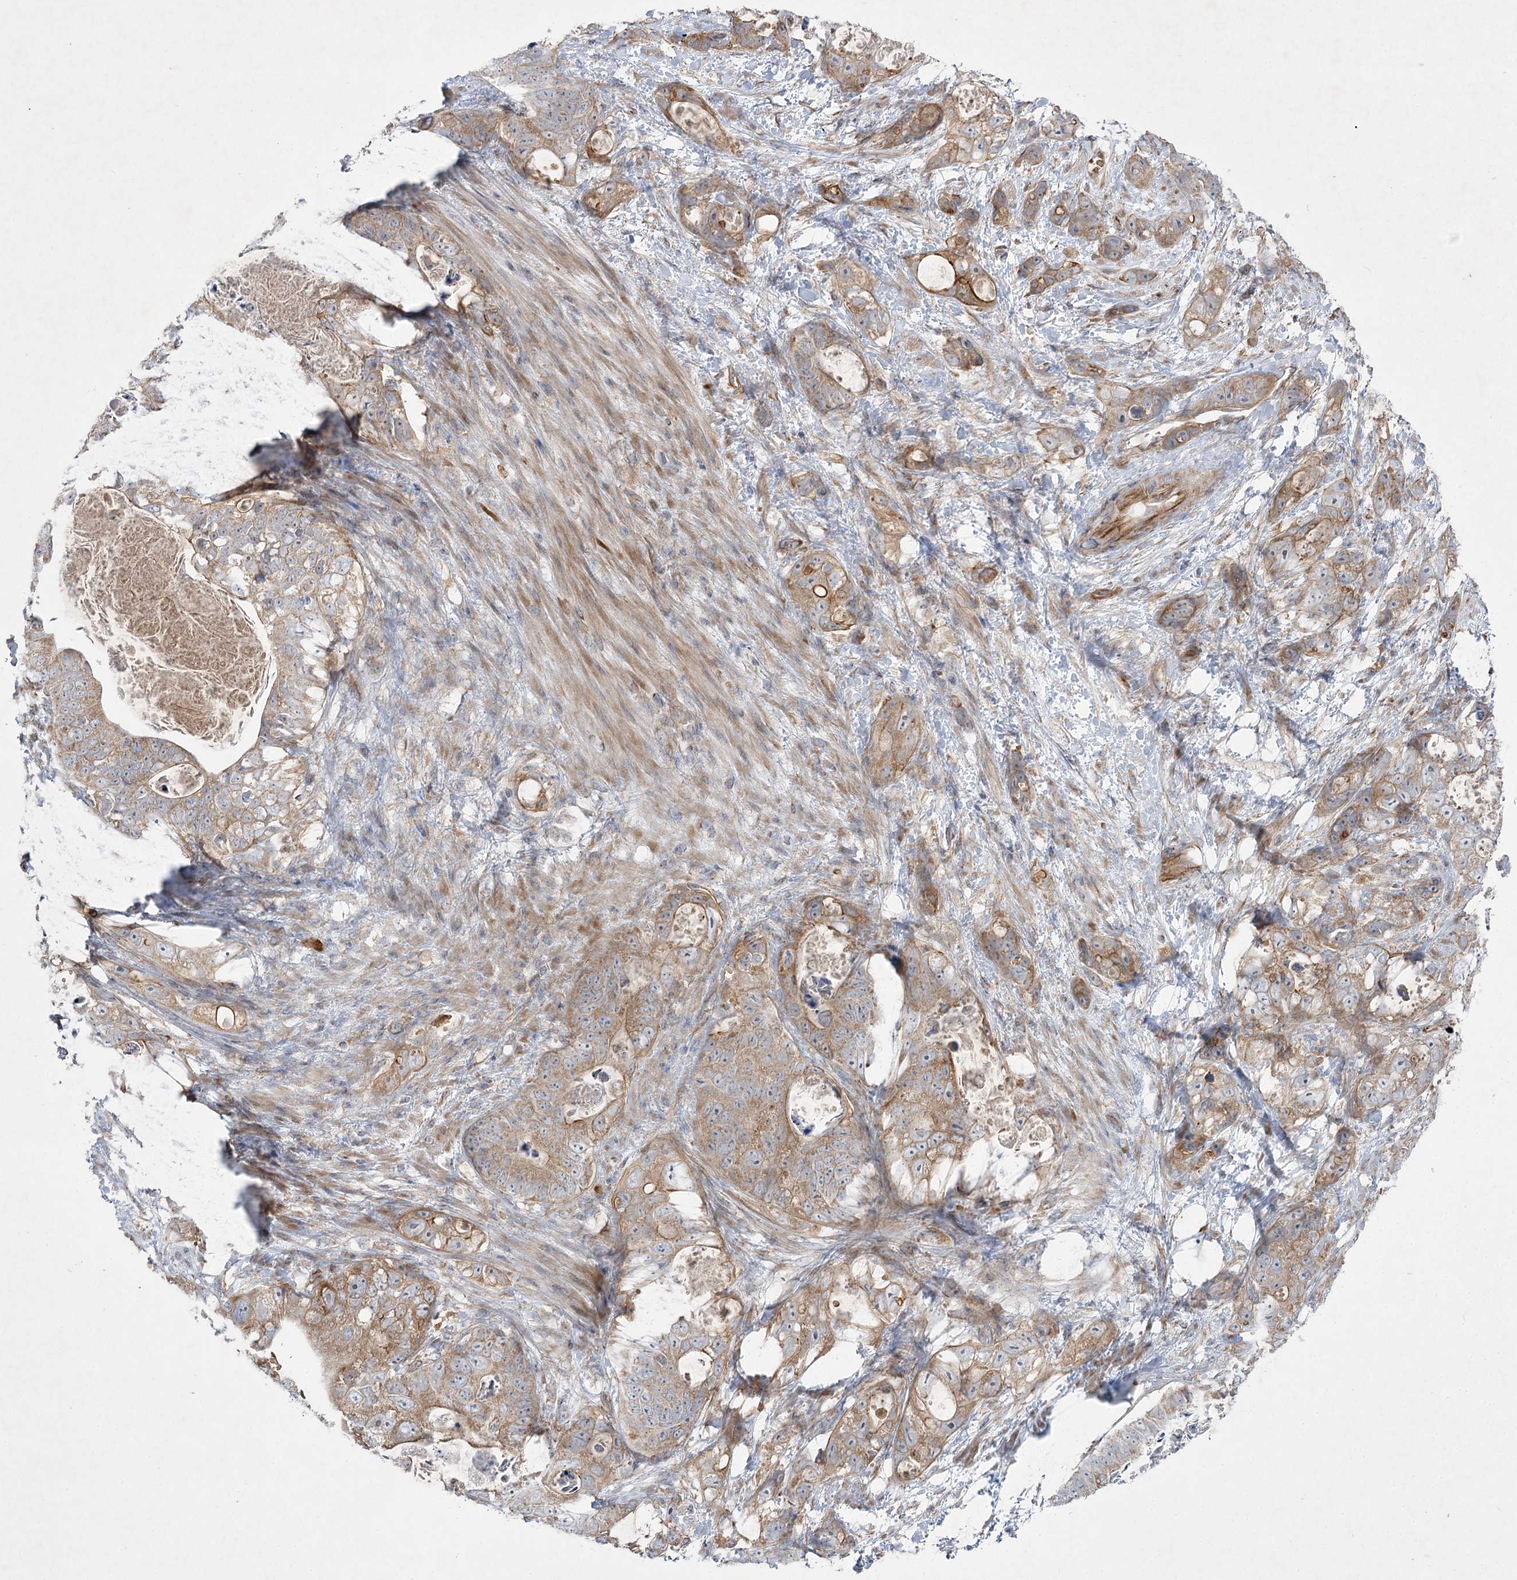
{"staining": {"intensity": "moderate", "quantity": ">75%", "location": "cytoplasmic/membranous"}, "tissue": "stomach cancer", "cell_type": "Tumor cells", "image_type": "cancer", "snomed": [{"axis": "morphology", "description": "Normal tissue, NOS"}, {"axis": "morphology", "description": "Adenocarcinoma, NOS"}, {"axis": "topography", "description": "Stomach"}], "caption": "Immunohistochemistry micrograph of neoplastic tissue: stomach adenocarcinoma stained using immunohistochemistry (IHC) exhibits medium levels of moderate protein expression localized specifically in the cytoplasmic/membranous of tumor cells, appearing as a cytoplasmic/membranous brown color.", "gene": "KIAA0825", "patient": {"sex": "female", "age": 89}}